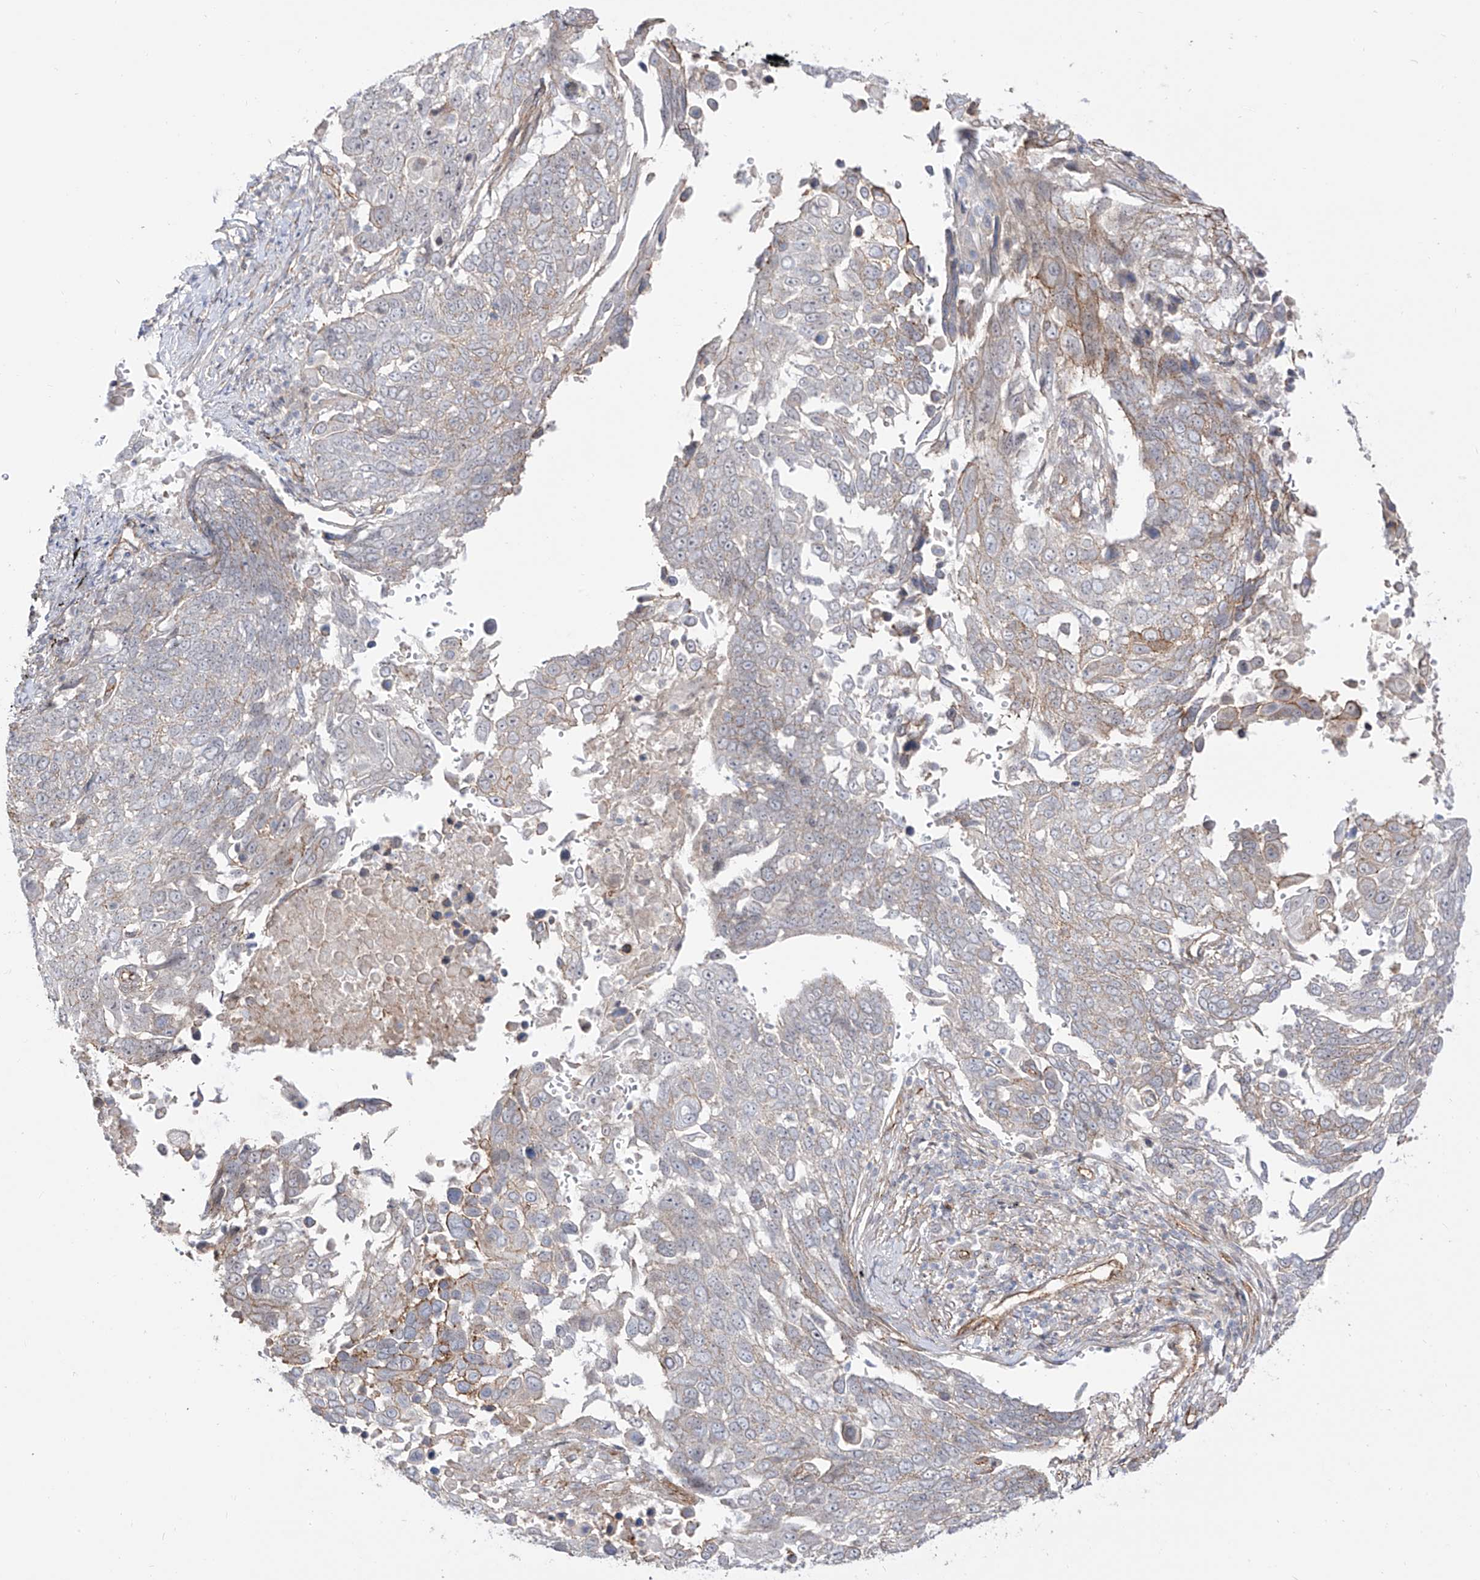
{"staining": {"intensity": "moderate", "quantity": "<25%", "location": "cytoplasmic/membranous"}, "tissue": "lung cancer", "cell_type": "Tumor cells", "image_type": "cancer", "snomed": [{"axis": "morphology", "description": "Squamous cell carcinoma, NOS"}, {"axis": "topography", "description": "Lung"}], "caption": "Protein staining of lung squamous cell carcinoma tissue exhibits moderate cytoplasmic/membranous positivity in about <25% of tumor cells.", "gene": "ZNF180", "patient": {"sex": "male", "age": 66}}